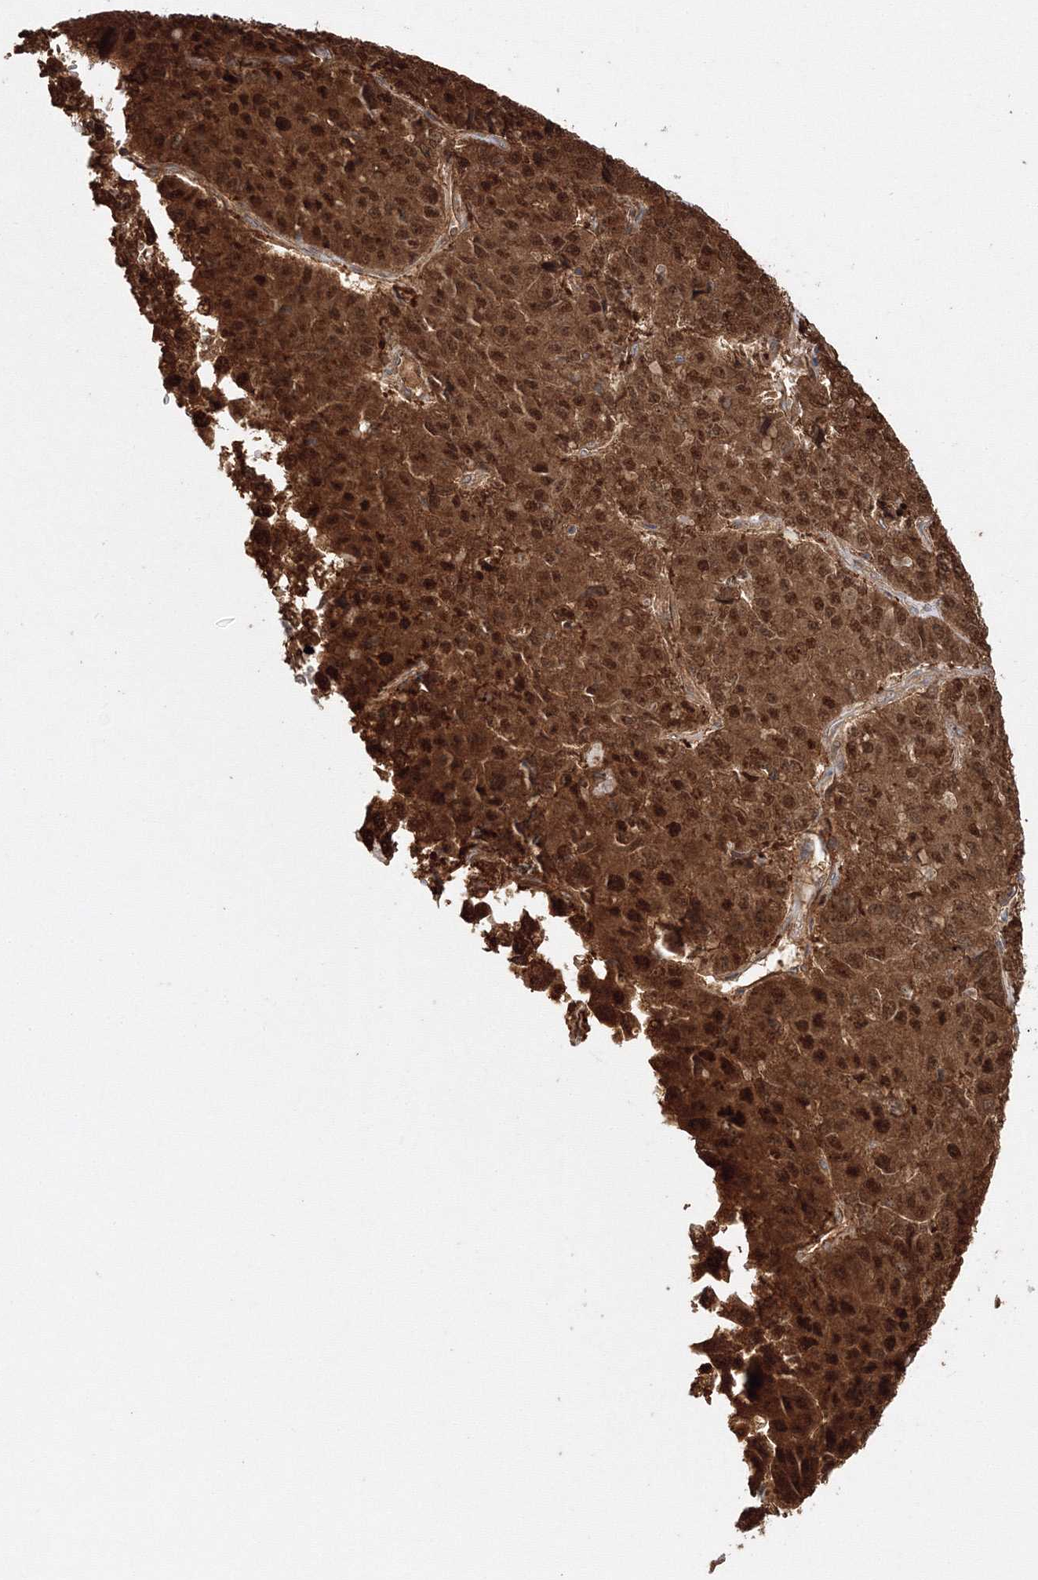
{"staining": {"intensity": "strong", "quantity": ">75%", "location": "cytoplasmic/membranous,nuclear"}, "tissue": "pancreatic cancer", "cell_type": "Tumor cells", "image_type": "cancer", "snomed": [{"axis": "morphology", "description": "Adenocarcinoma, NOS"}, {"axis": "topography", "description": "Pancreas"}], "caption": "DAB (3,3'-diaminobenzidine) immunohistochemical staining of pancreatic cancer (adenocarcinoma) exhibits strong cytoplasmic/membranous and nuclear protein staining in approximately >75% of tumor cells.", "gene": "NPM3", "patient": {"sex": "male", "age": 50}}